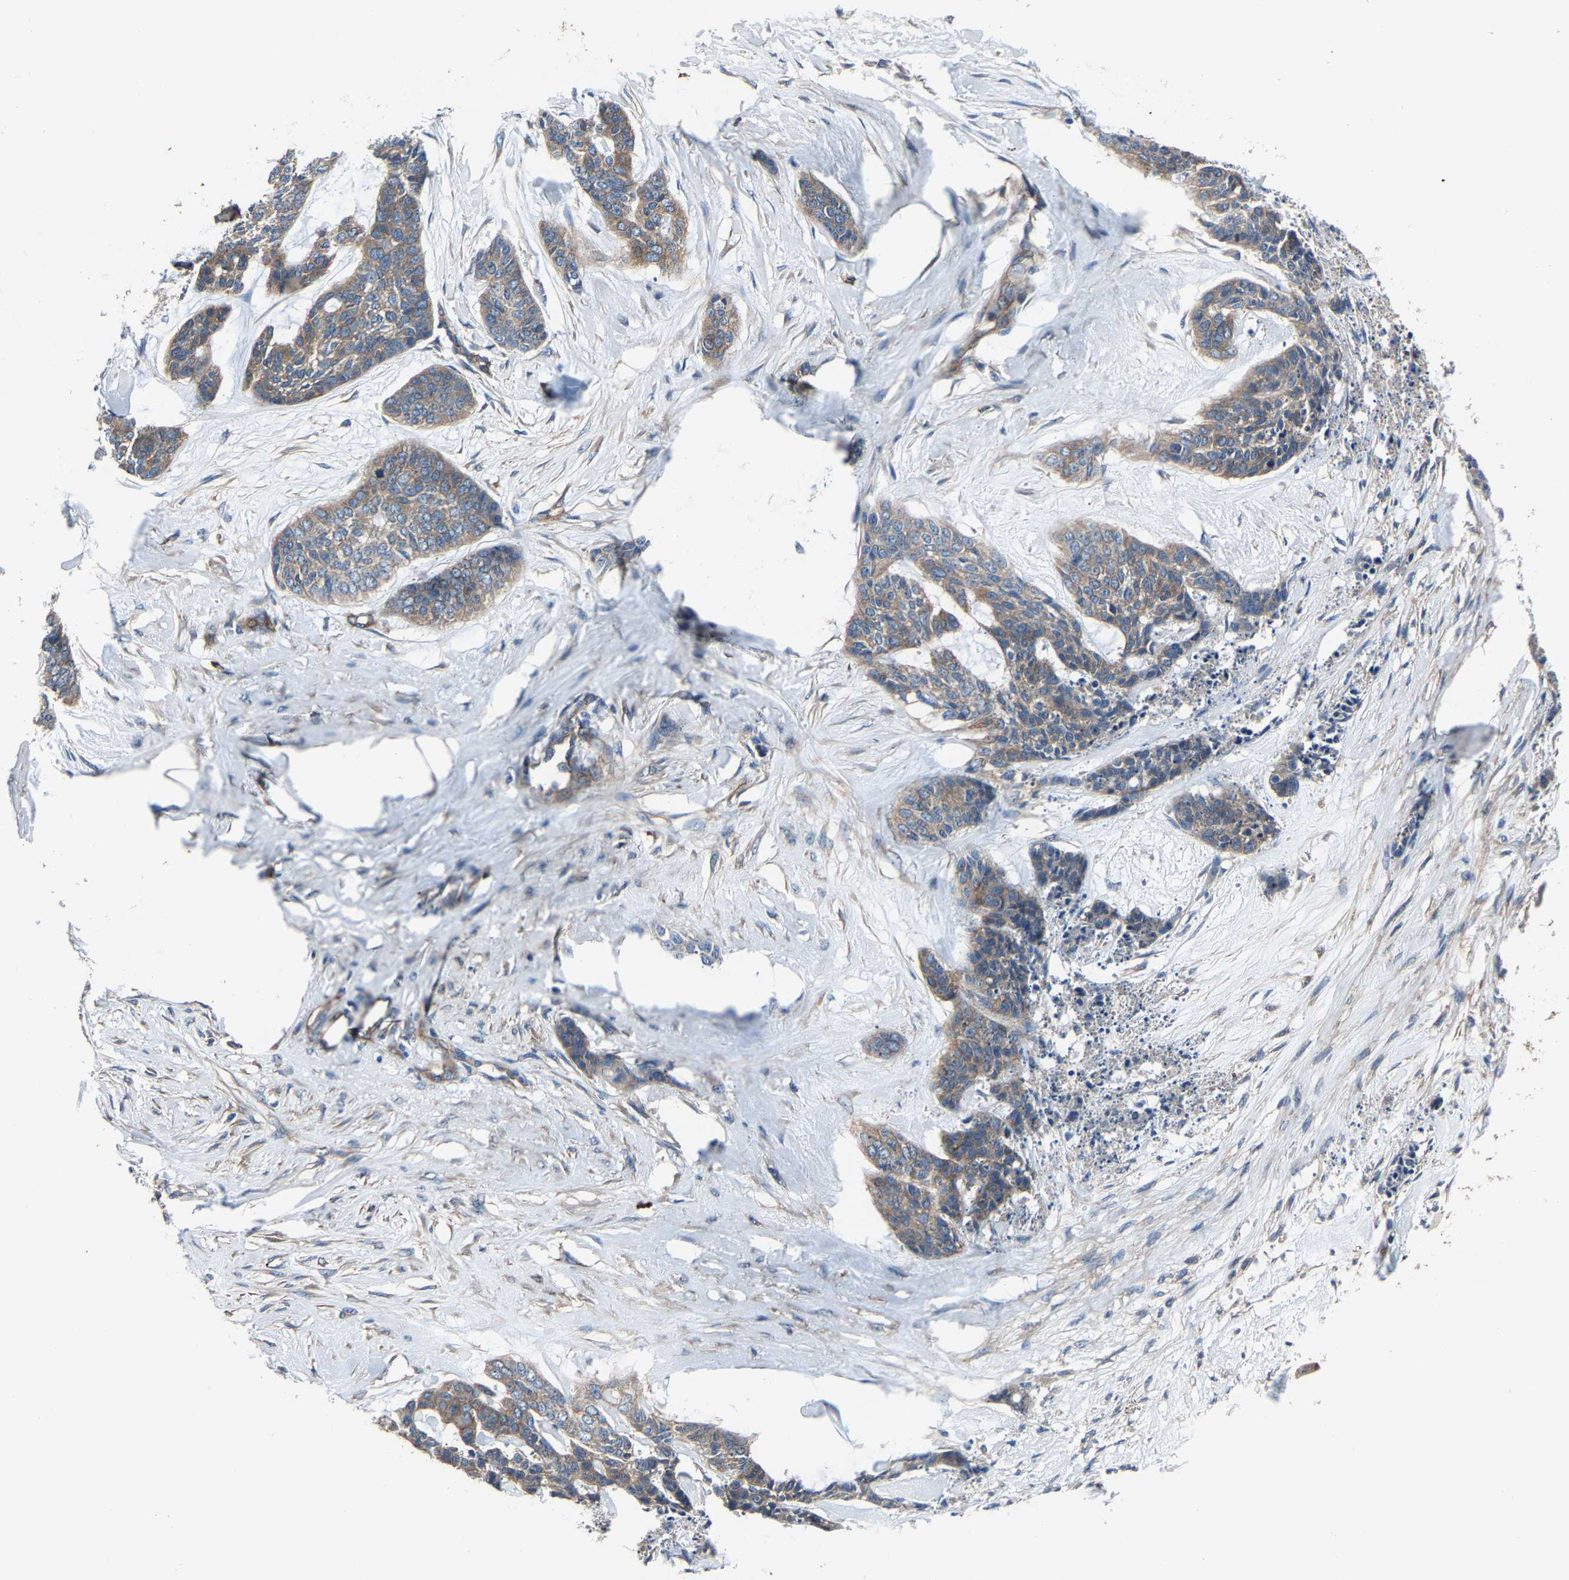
{"staining": {"intensity": "moderate", "quantity": "25%-75%", "location": "cytoplasmic/membranous"}, "tissue": "skin cancer", "cell_type": "Tumor cells", "image_type": "cancer", "snomed": [{"axis": "morphology", "description": "Basal cell carcinoma"}, {"axis": "topography", "description": "Skin"}], "caption": "The immunohistochemical stain shows moderate cytoplasmic/membranous expression in tumor cells of skin cancer (basal cell carcinoma) tissue.", "gene": "KIAA1958", "patient": {"sex": "female", "age": 64}}